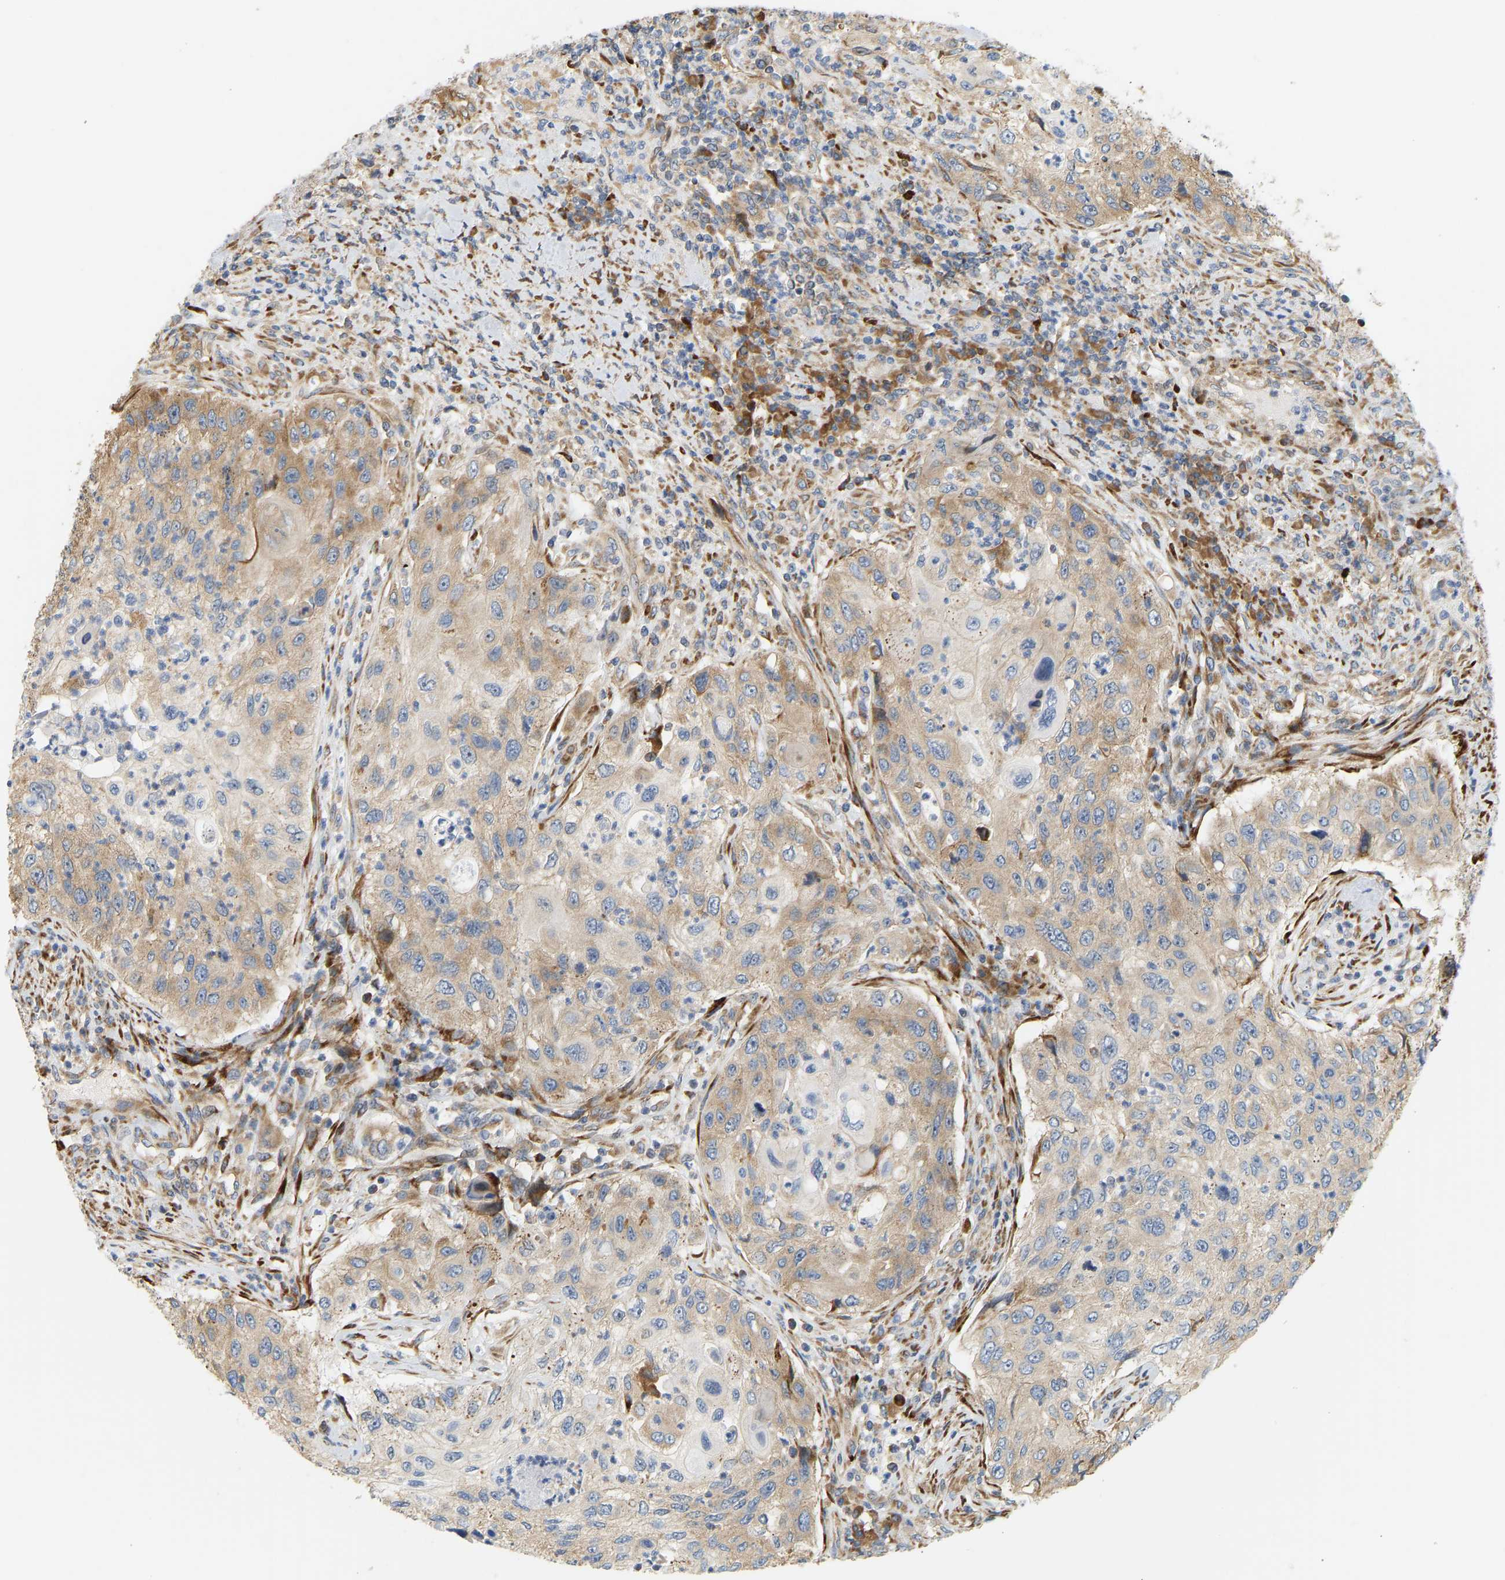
{"staining": {"intensity": "moderate", "quantity": "25%-75%", "location": "cytoplasmic/membranous"}, "tissue": "urothelial cancer", "cell_type": "Tumor cells", "image_type": "cancer", "snomed": [{"axis": "morphology", "description": "Urothelial carcinoma, High grade"}, {"axis": "topography", "description": "Urinary bladder"}], "caption": "Urothelial cancer was stained to show a protein in brown. There is medium levels of moderate cytoplasmic/membranous positivity in approximately 25%-75% of tumor cells. Immunohistochemistry (ihc) stains the protein in brown and the nuclei are stained blue.", "gene": "RPS14", "patient": {"sex": "female", "age": 60}}